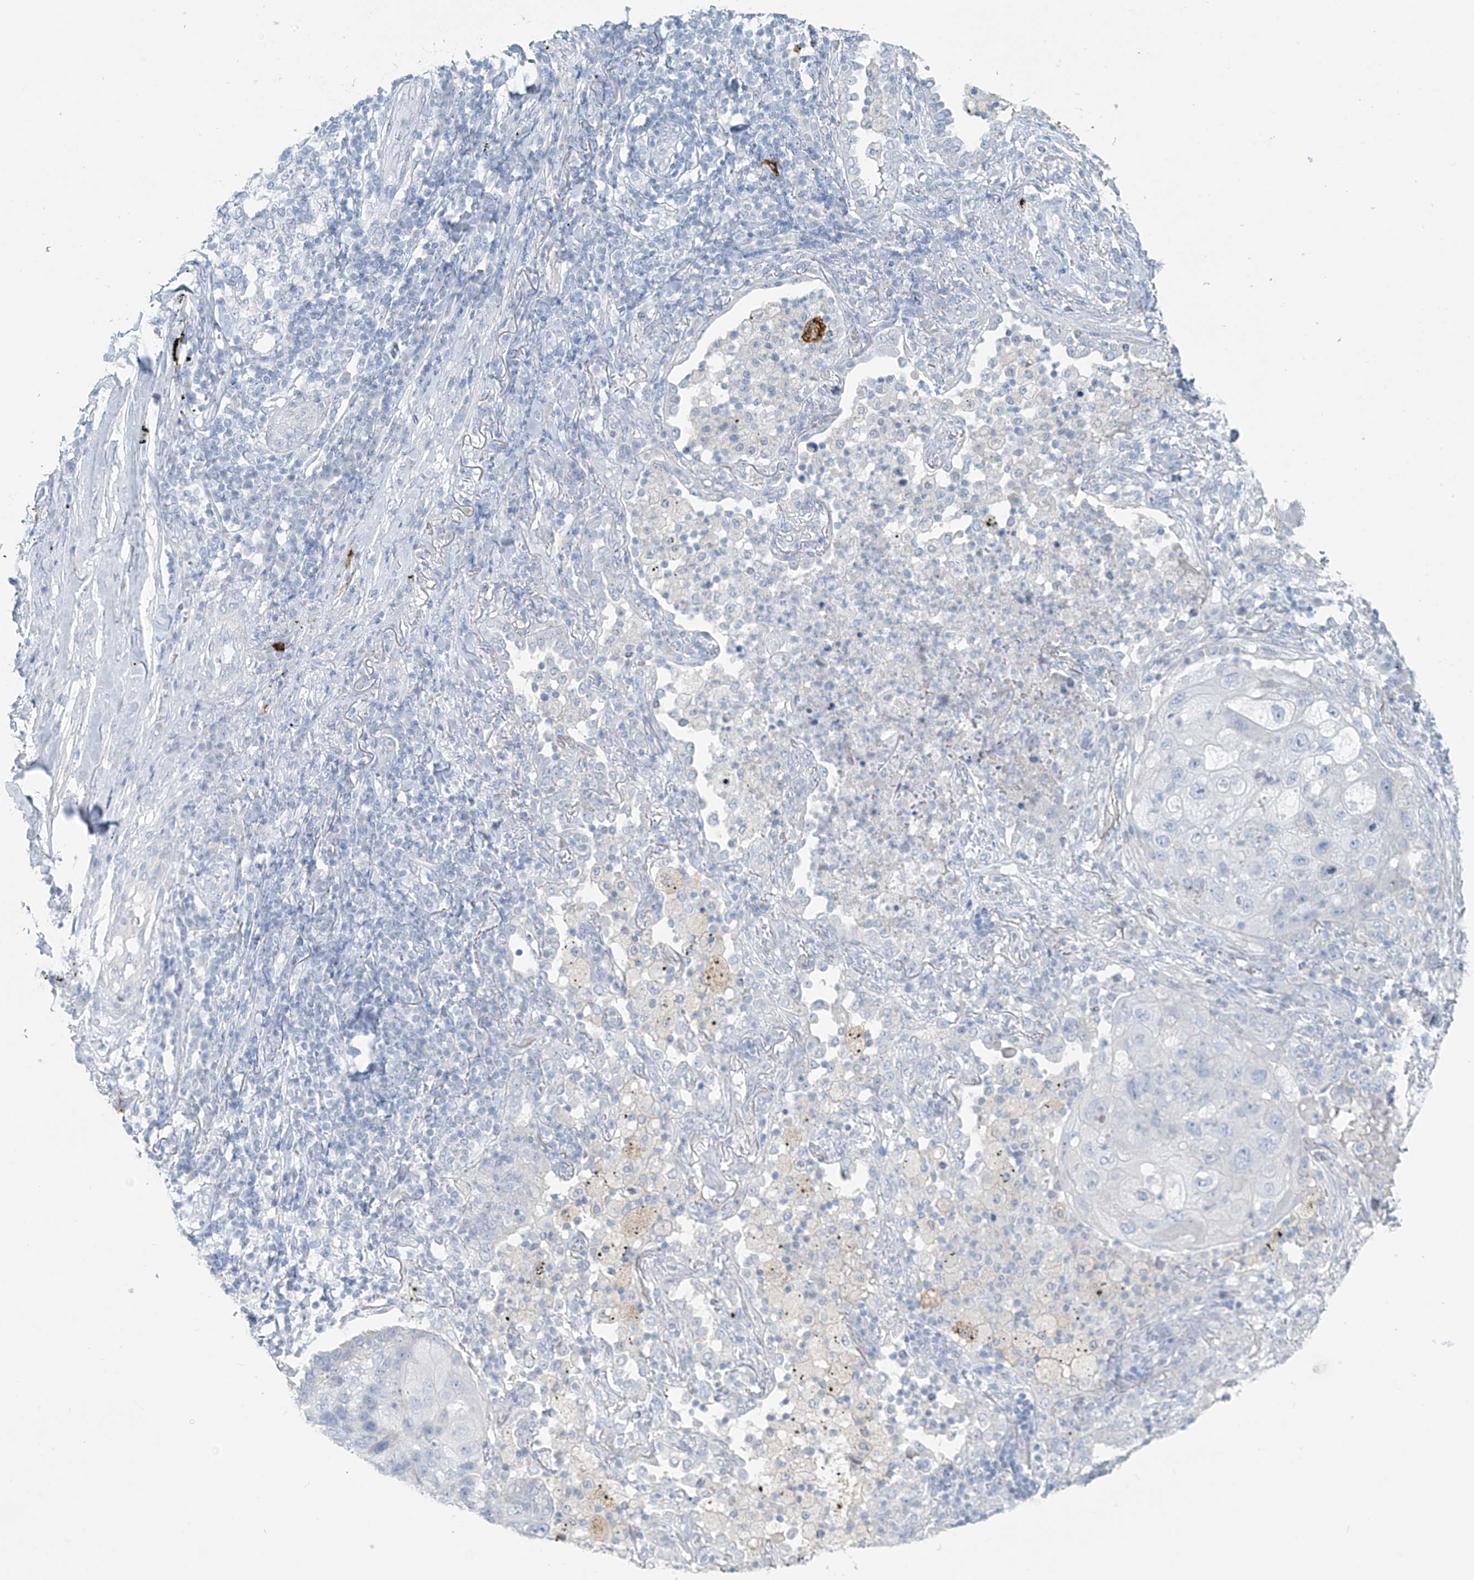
{"staining": {"intensity": "negative", "quantity": "none", "location": "none"}, "tissue": "lung cancer", "cell_type": "Tumor cells", "image_type": "cancer", "snomed": [{"axis": "morphology", "description": "Squamous cell carcinoma, NOS"}, {"axis": "topography", "description": "Lung"}], "caption": "Tumor cells are negative for protein expression in human squamous cell carcinoma (lung). Brightfield microscopy of immunohistochemistry stained with DAB (brown) and hematoxylin (blue), captured at high magnification.", "gene": "SLC25A43", "patient": {"sex": "female", "age": 63}}